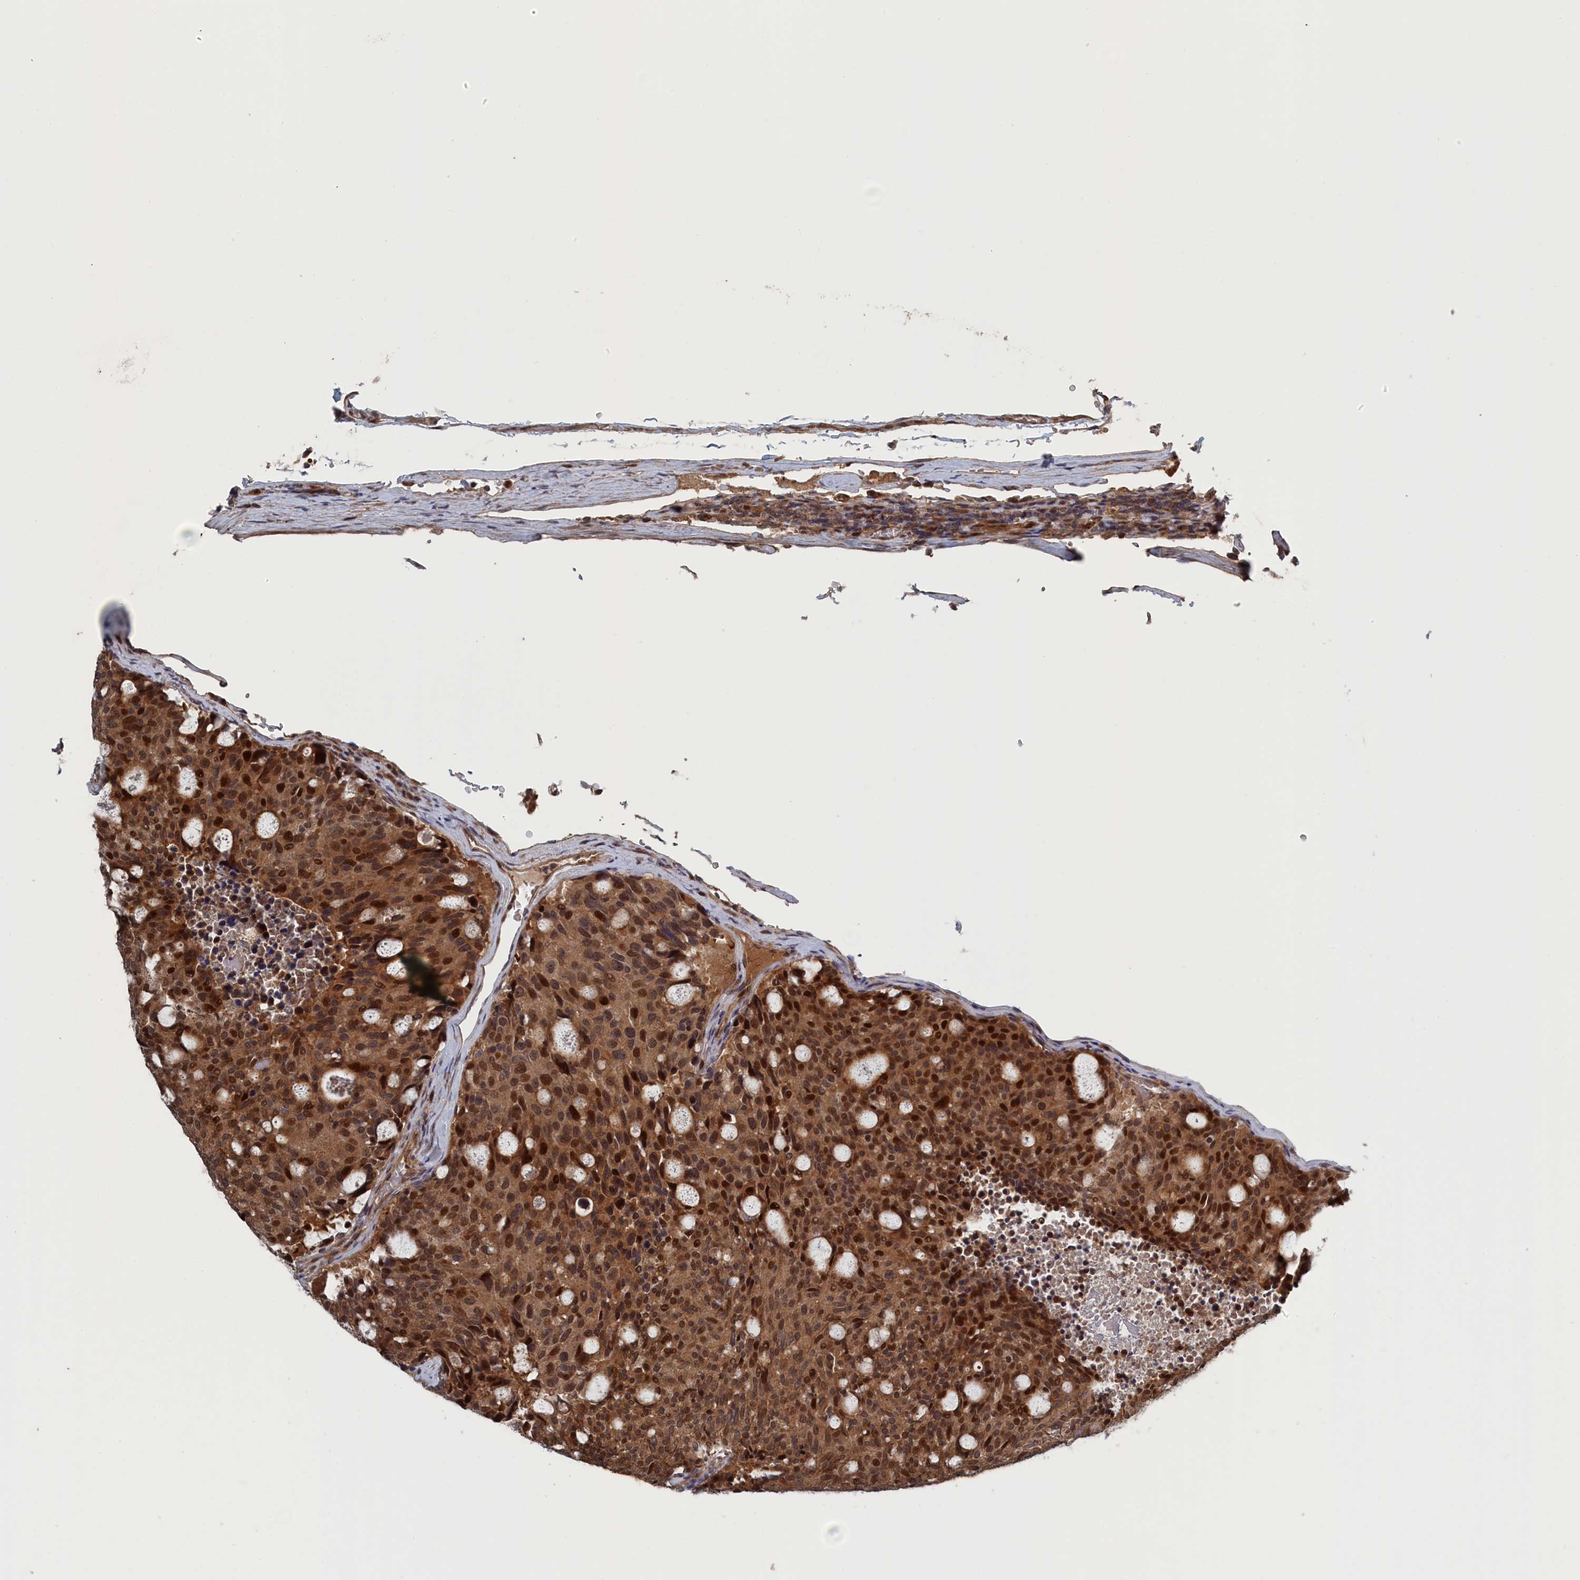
{"staining": {"intensity": "moderate", "quantity": ">75%", "location": "cytoplasmic/membranous,nuclear"}, "tissue": "carcinoid", "cell_type": "Tumor cells", "image_type": "cancer", "snomed": [{"axis": "morphology", "description": "Carcinoid, malignant, NOS"}, {"axis": "topography", "description": "Pancreas"}], "caption": "IHC (DAB (3,3'-diaminobenzidine)) staining of human carcinoid (malignant) shows moderate cytoplasmic/membranous and nuclear protein positivity in approximately >75% of tumor cells.", "gene": "ELOVL6", "patient": {"sex": "female", "age": 54}}